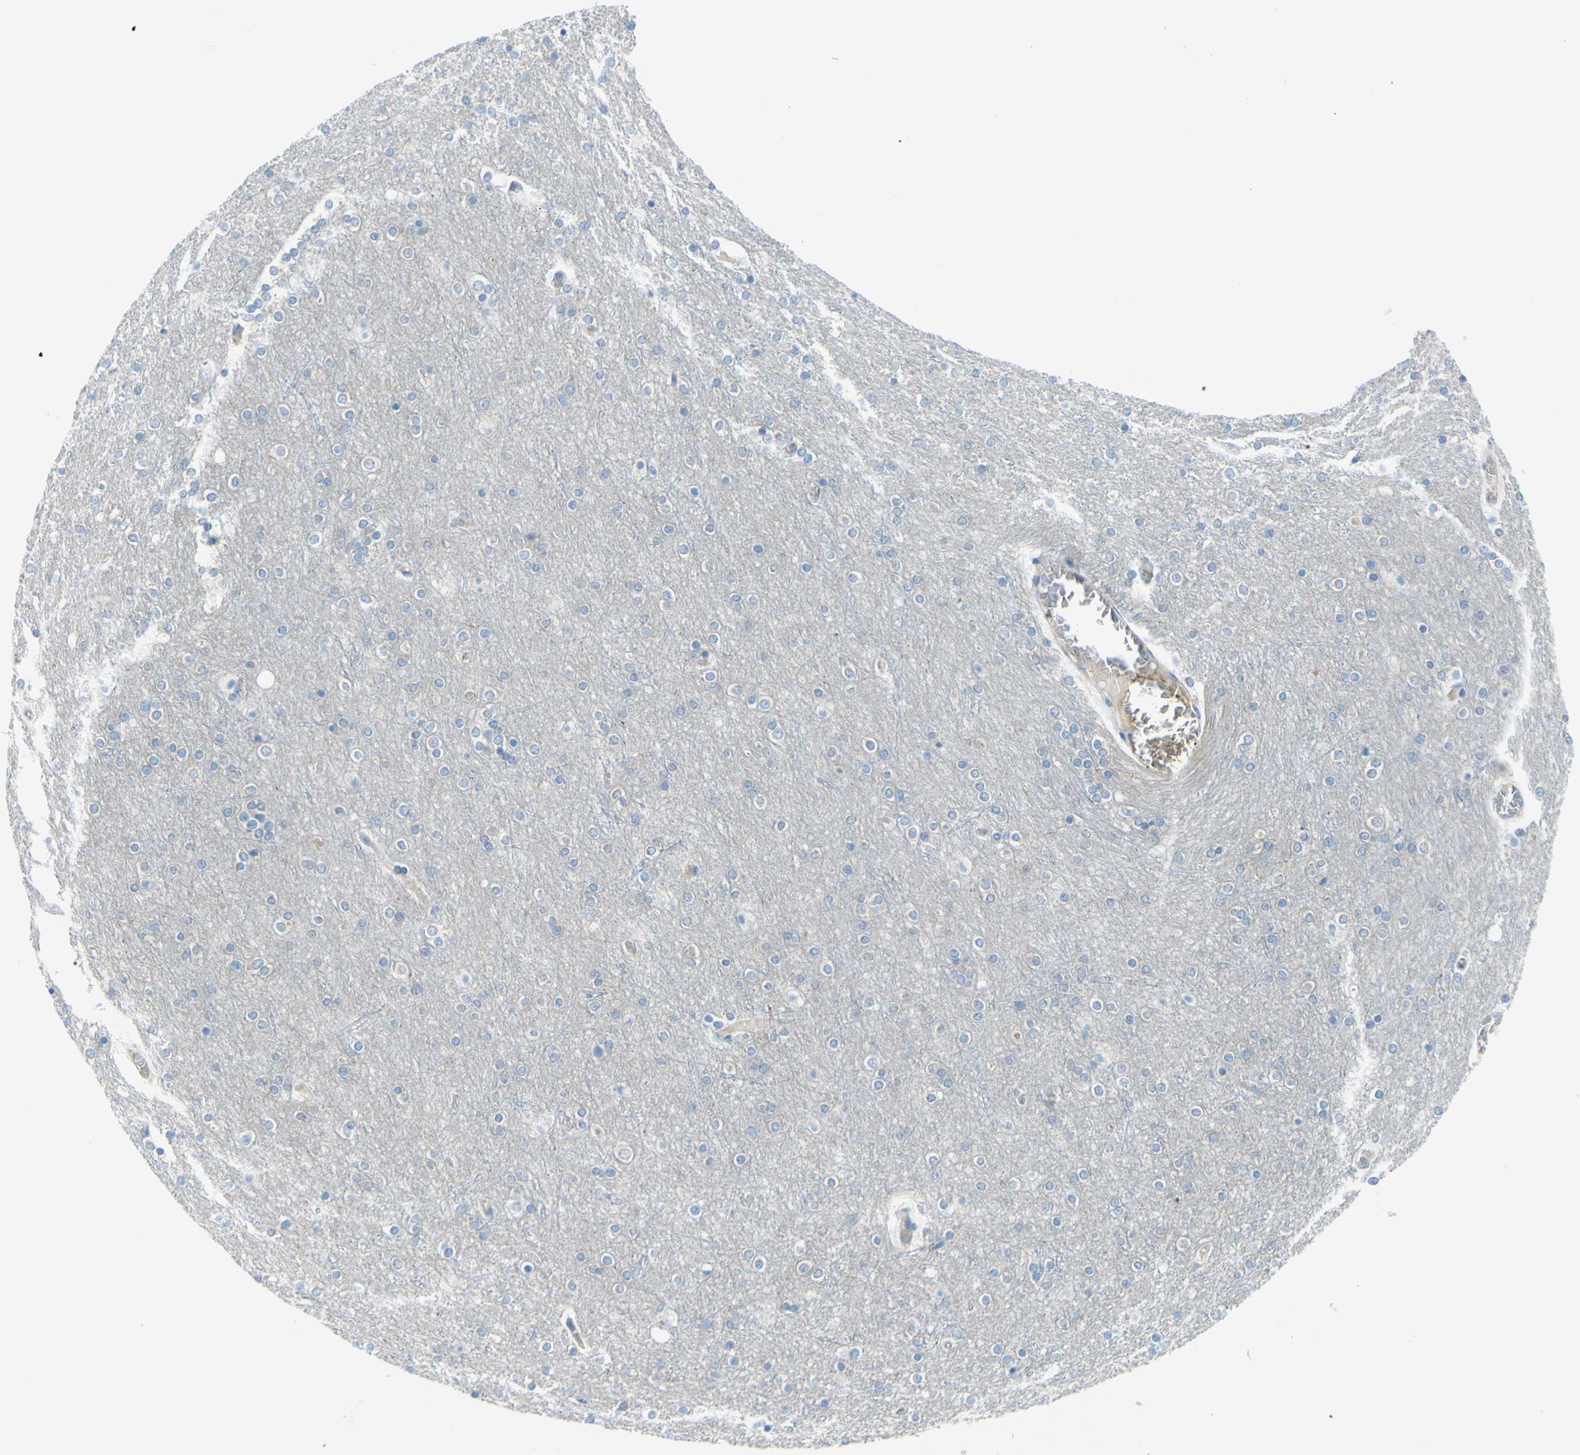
{"staining": {"intensity": "negative", "quantity": "none", "location": "none"}, "tissue": "cerebral cortex", "cell_type": "Endothelial cells", "image_type": "normal", "snomed": [{"axis": "morphology", "description": "Normal tissue, NOS"}, {"axis": "topography", "description": "Cerebral cortex"}], "caption": "Endothelial cells are negative for brown protein staining in benign cerebral cortex. (DAB IHC visualized using brightfield microscopy, high magnification).", "gene": "FRMD4B", "patient": {"sex": "female", "age": 54}}